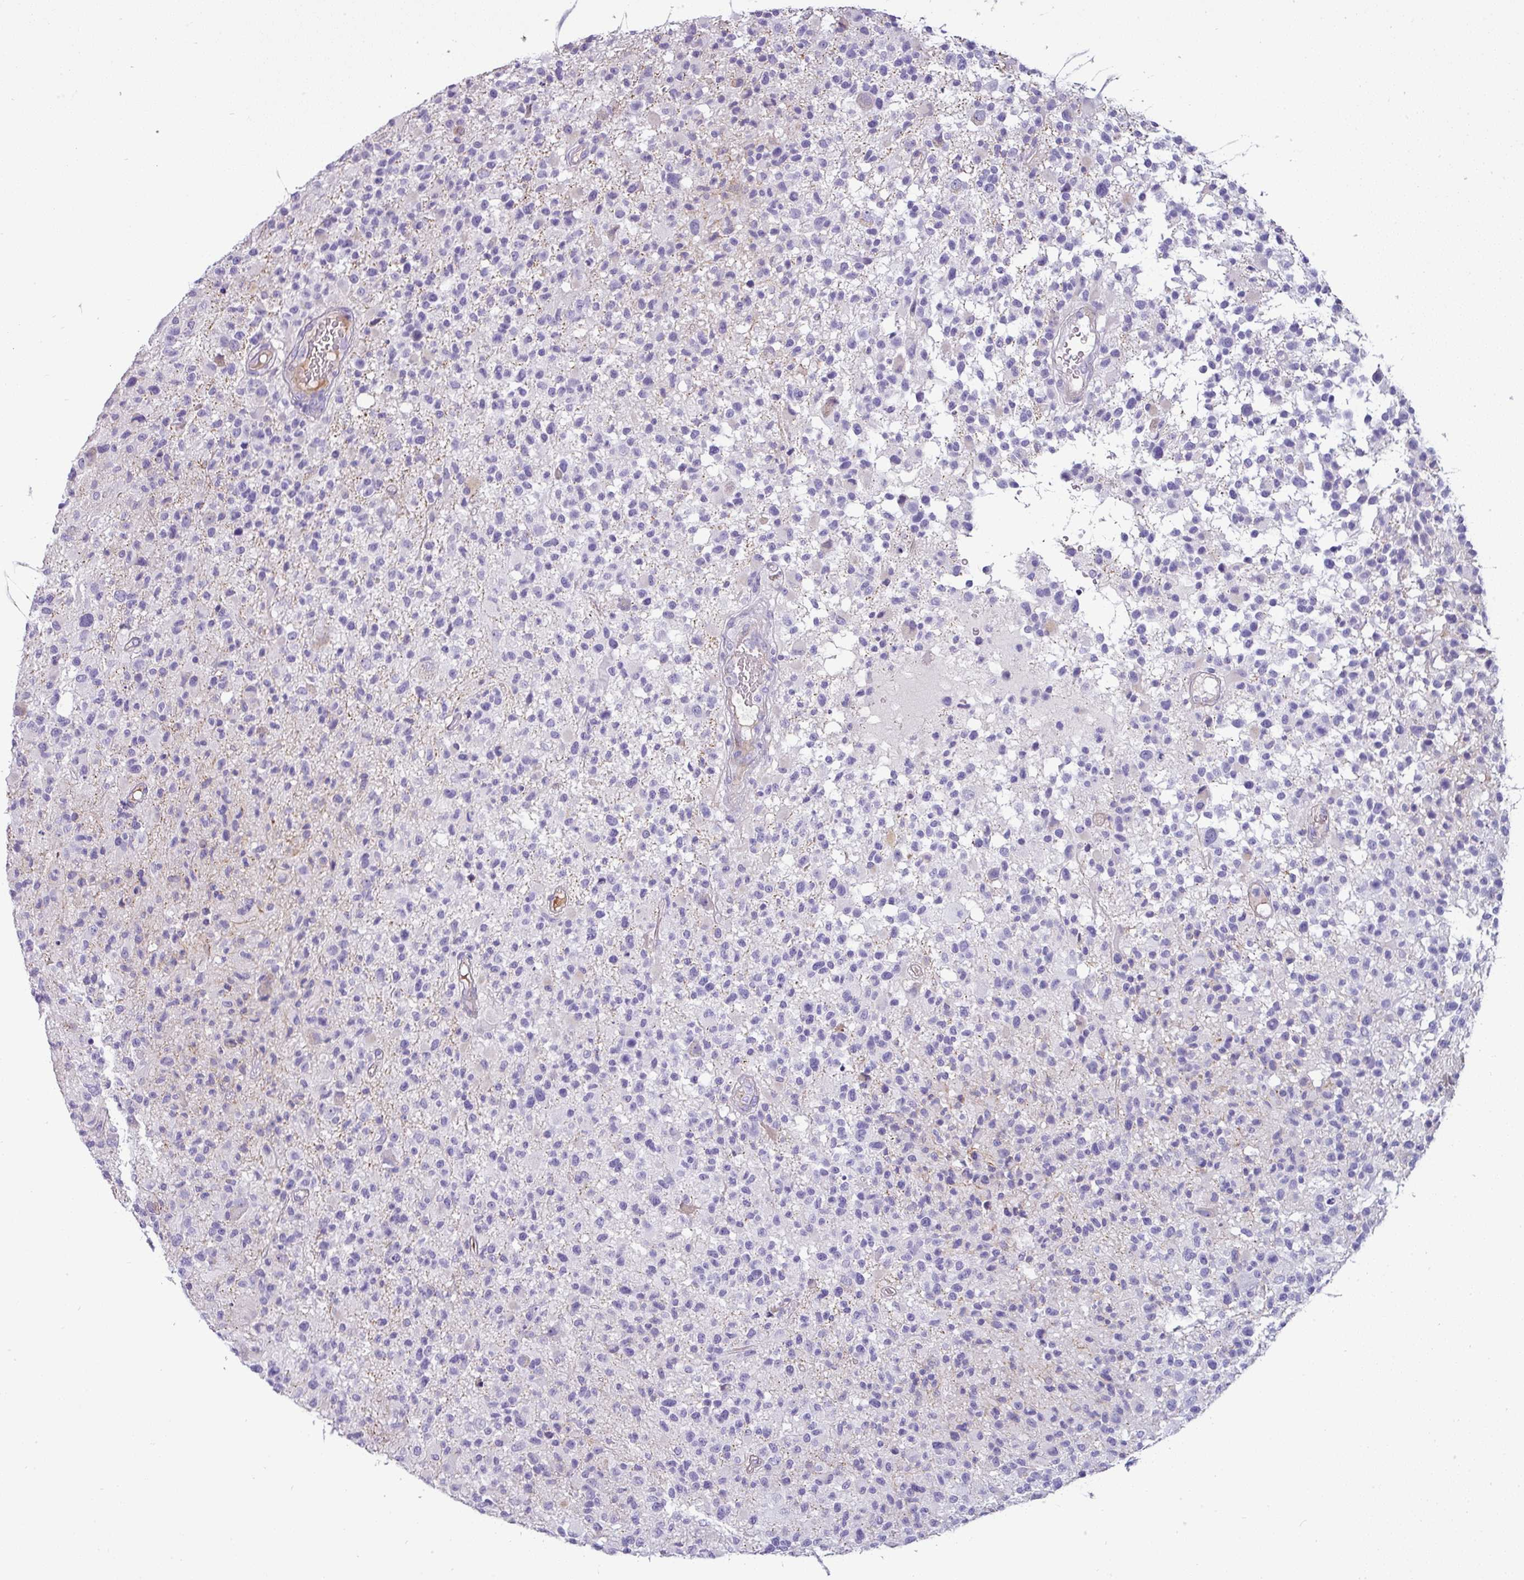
{"staining": {"intensity": "negative", "quantity": "none", "location": "none"}, "tissue": "glioma", "cell_type": "Tumor cells", "image_type": "cancer", "snomed": [{"axis": "morphology", "description": "Glioma, malignant, High grade"}, {"axis": "morphology", "description": "Glioblastoma, NOS"}, {"axis": "topography", "description": "Brain"}], "caption": "IHC of human malignant glioma (high-grade) reveals no staining in tumor cells.", "gene": "VCX2", "patient": {"sex": "male", "age": 60}}